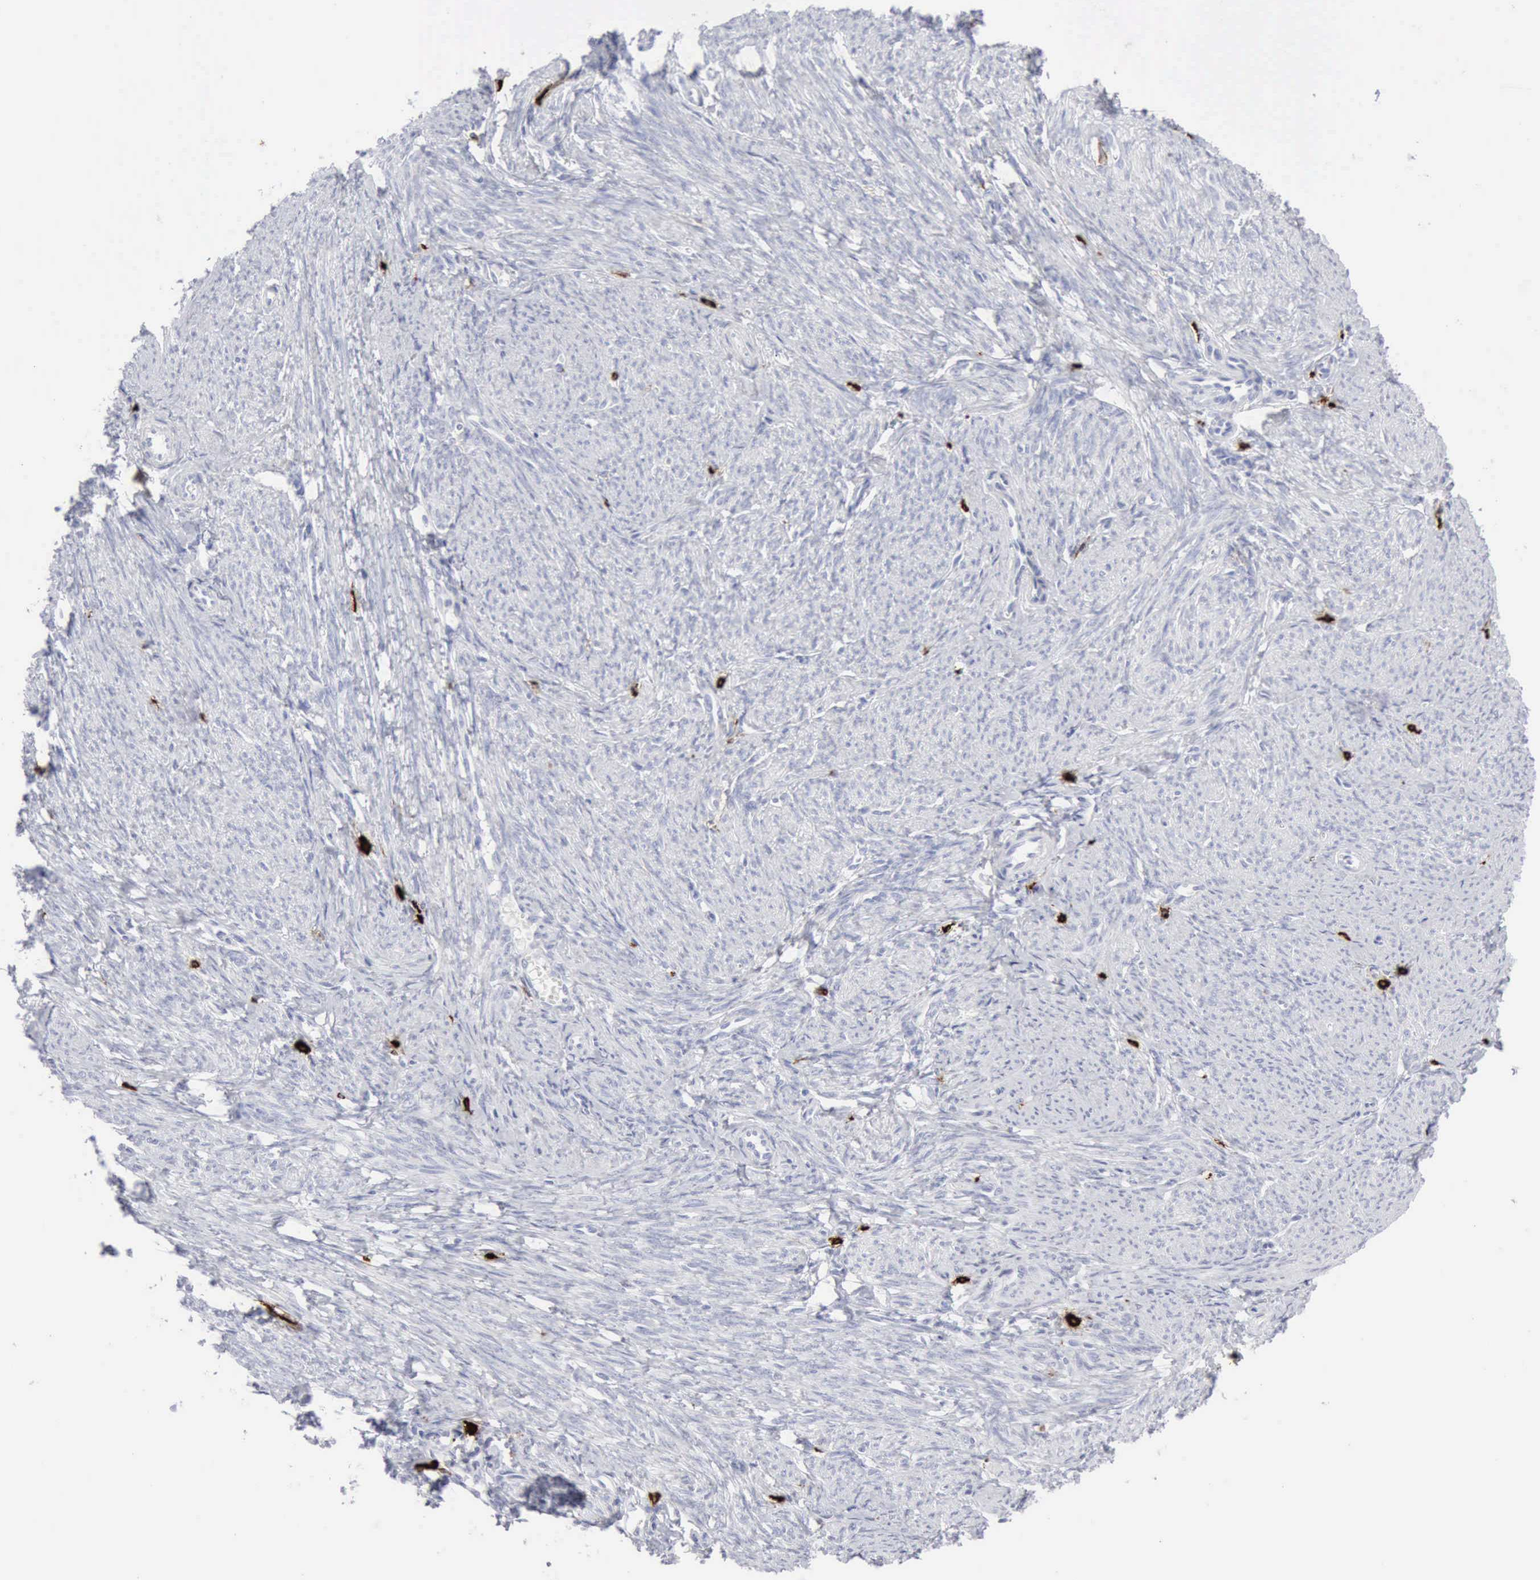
{"staining": {"intensity": "negative", "quantity": "none", "location": "none"}, "tissue": "smooth muscle", "cell_type": "Smooth muscle cells", "image_type": "normal", "snomed": [{"axis": "morphology", "description": "Normal tissue, NOS"}, {"axis": "topography", "description": "Smooth muscle"}, {"axis": "topography", "description": "Cervix"}], "caption": "High magnification brightfield microscopy of normal smooth muscle stained with DAB (brown) and counterstained with hematoxylin (blue): smooth muscle cells show no significant expression. (DAB (3,3'-diaminobenzidine) immunohistochemistry (IHC) visualized using brightfield microscopy, high magnification).", "gene": "CMA1", "patient": {"sex": "female", "age": 70}}